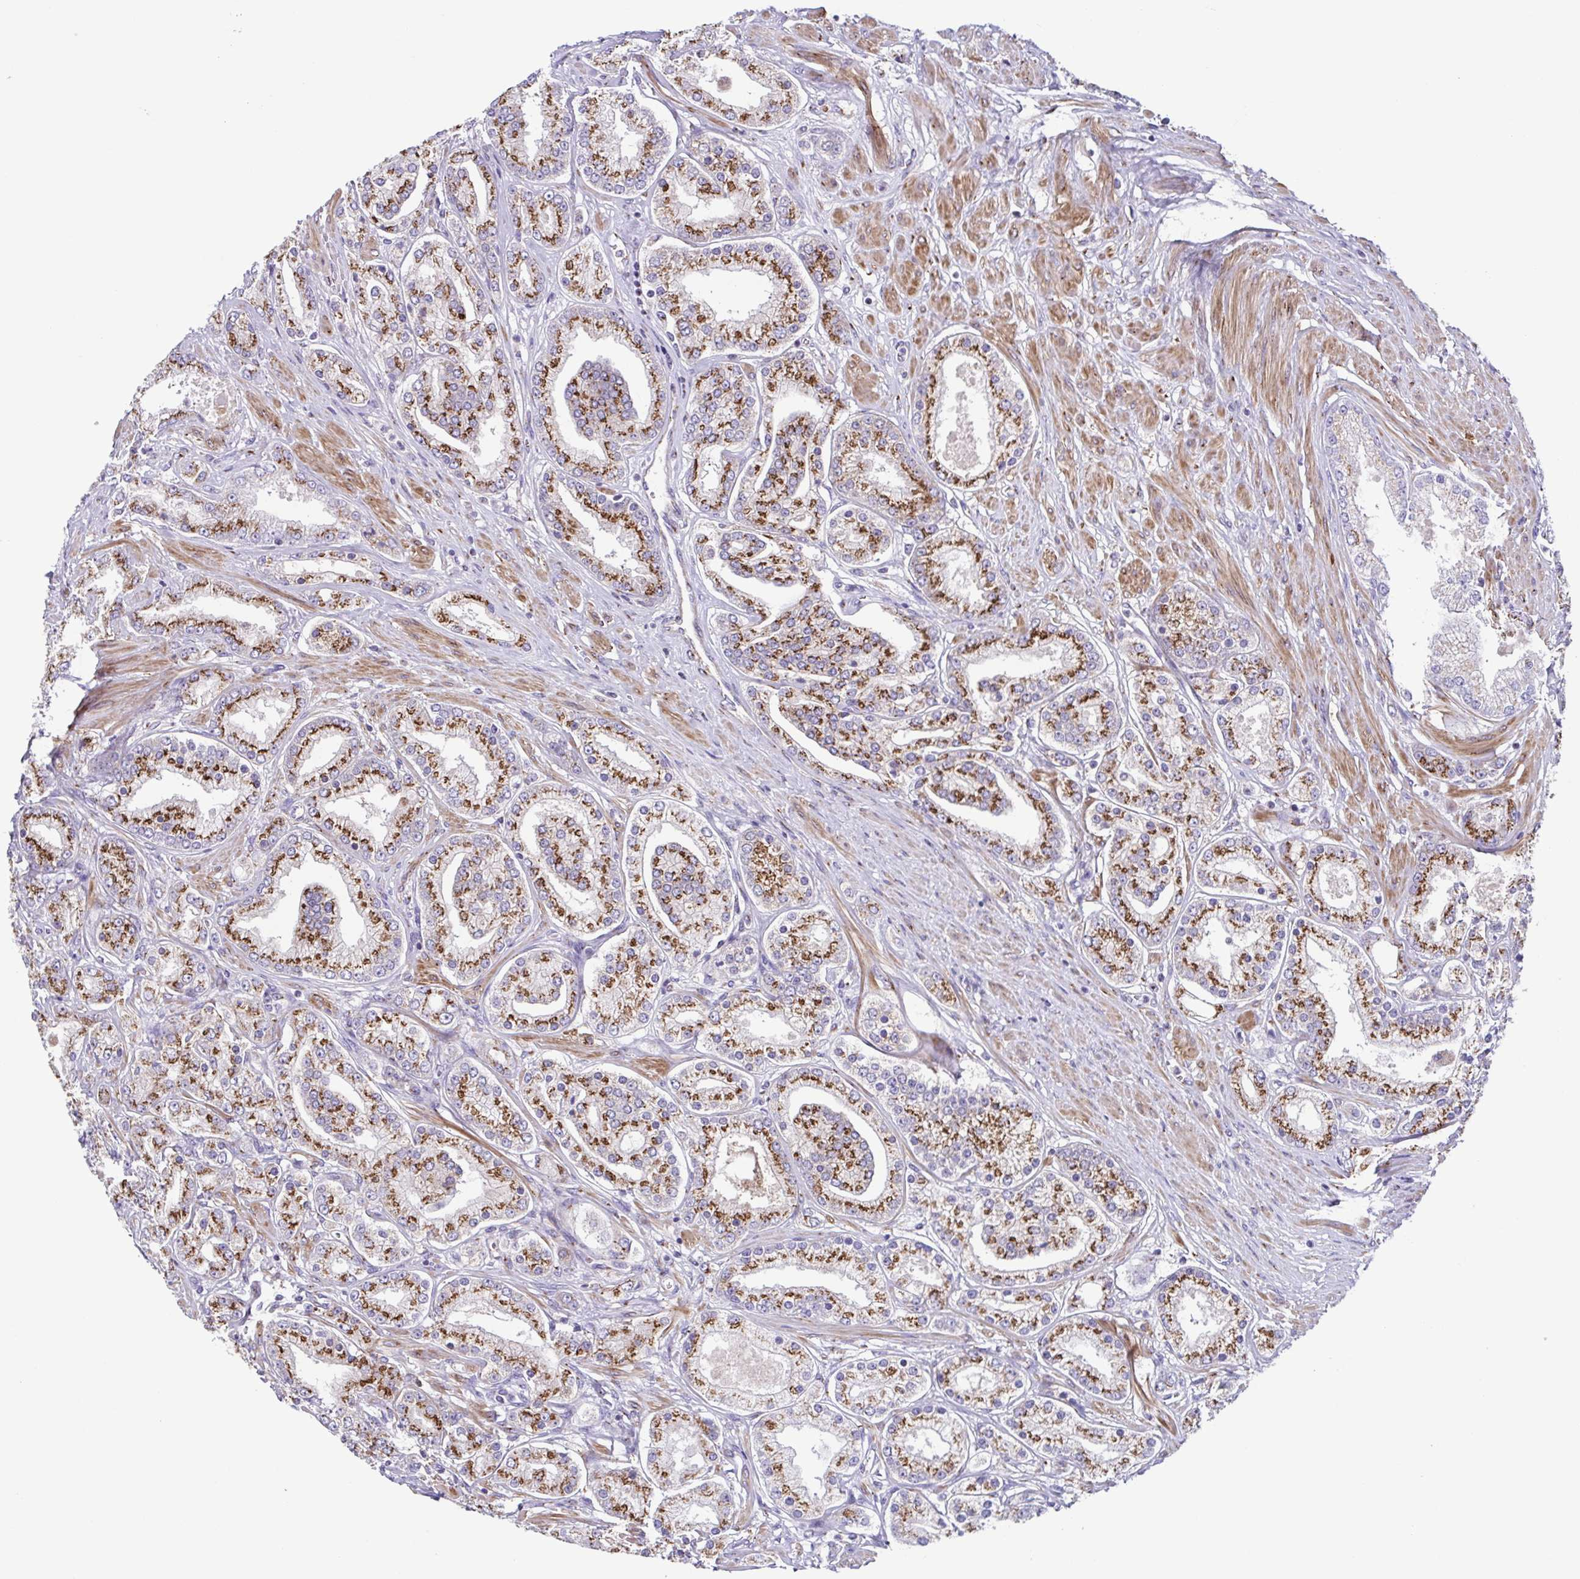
{"staining": {"intensity": "moderate", "quantity": ">75%", "location": "cytoplasmic/membranous"}, "tissue": "prostate cancer", "cell_type": "Tumor cells", "image_type": "cancer", "snomed": [{"axis": "morphology", "description": "Adenocarcinoma, High grade"}, {"axis": "topography", "description": "Prostate"}], "caption": "The micrograph displays staining of high-grade adenocarcinoma (prostate), revealing moderate cytoplasmic/membranous protein staining (brown color) within tumor cells.", "gene": "COL17A1", "patient": {"sex": "male", "age": 67}}